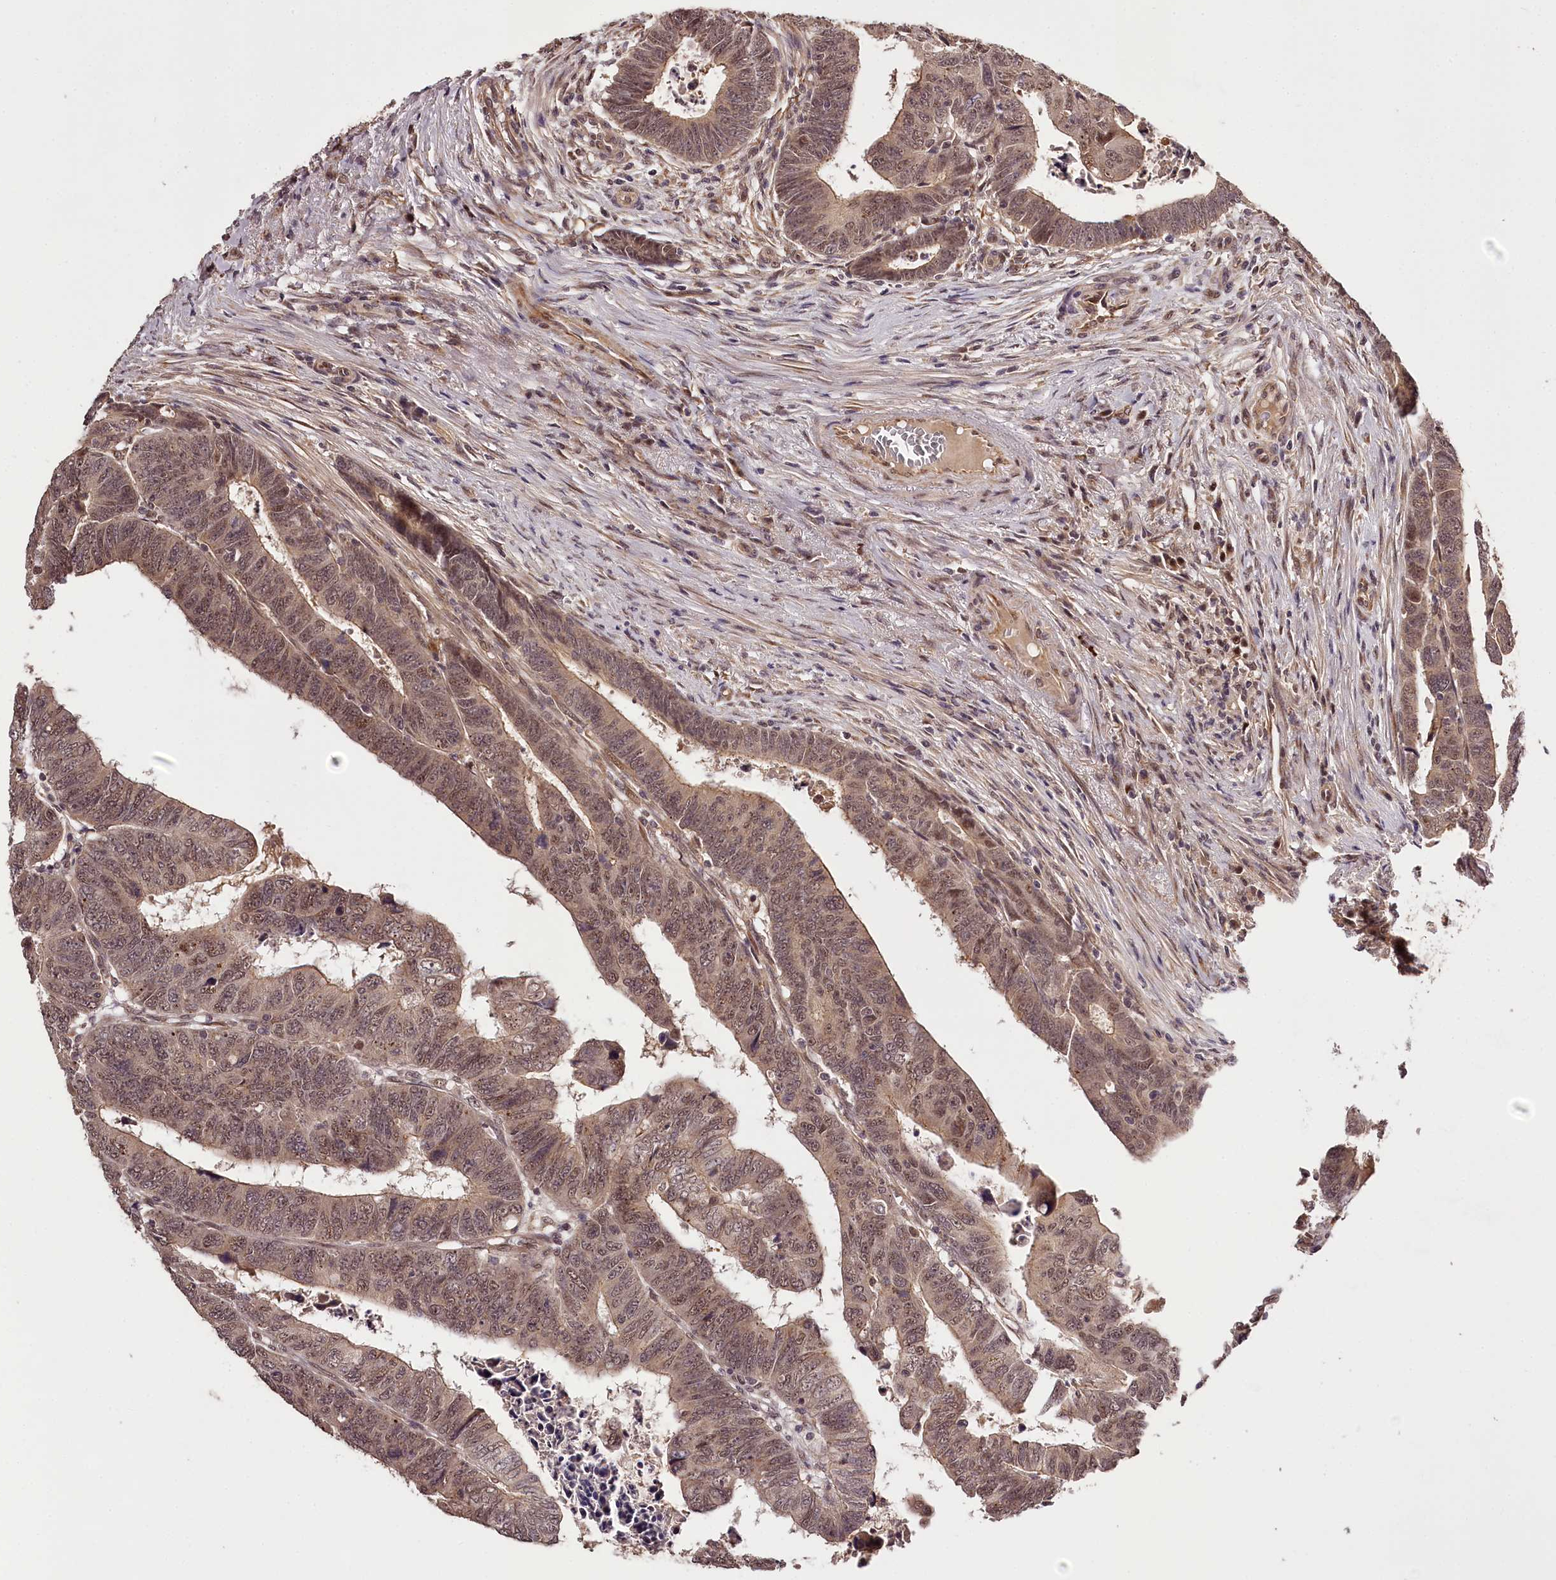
{"staining": {"intensity": "moderate", "quantity": ">75%", "location": "cytoplasmic/membranous,nuclear"}, "tissue": "colorectal cancer", "cell_type": "Tumor cells", "image_type": "cancer", "snomed": [{"axis": "morphology", "description": "Normal tissue, NOS"}, {"axis": "morphology", "description": "Adenocarcinoma, NOS"}, {"axis": "topography", "description": "Rectum"}], "caption": "Approximately >75% of tumor cells in human colorectal cancer show moderate cytoplasmic/membranous and nuclear protein expression as visualized by brown immunohistochemical staining.", "gene": "MAML3", "patient": {"sex": "female", "age": 65}}